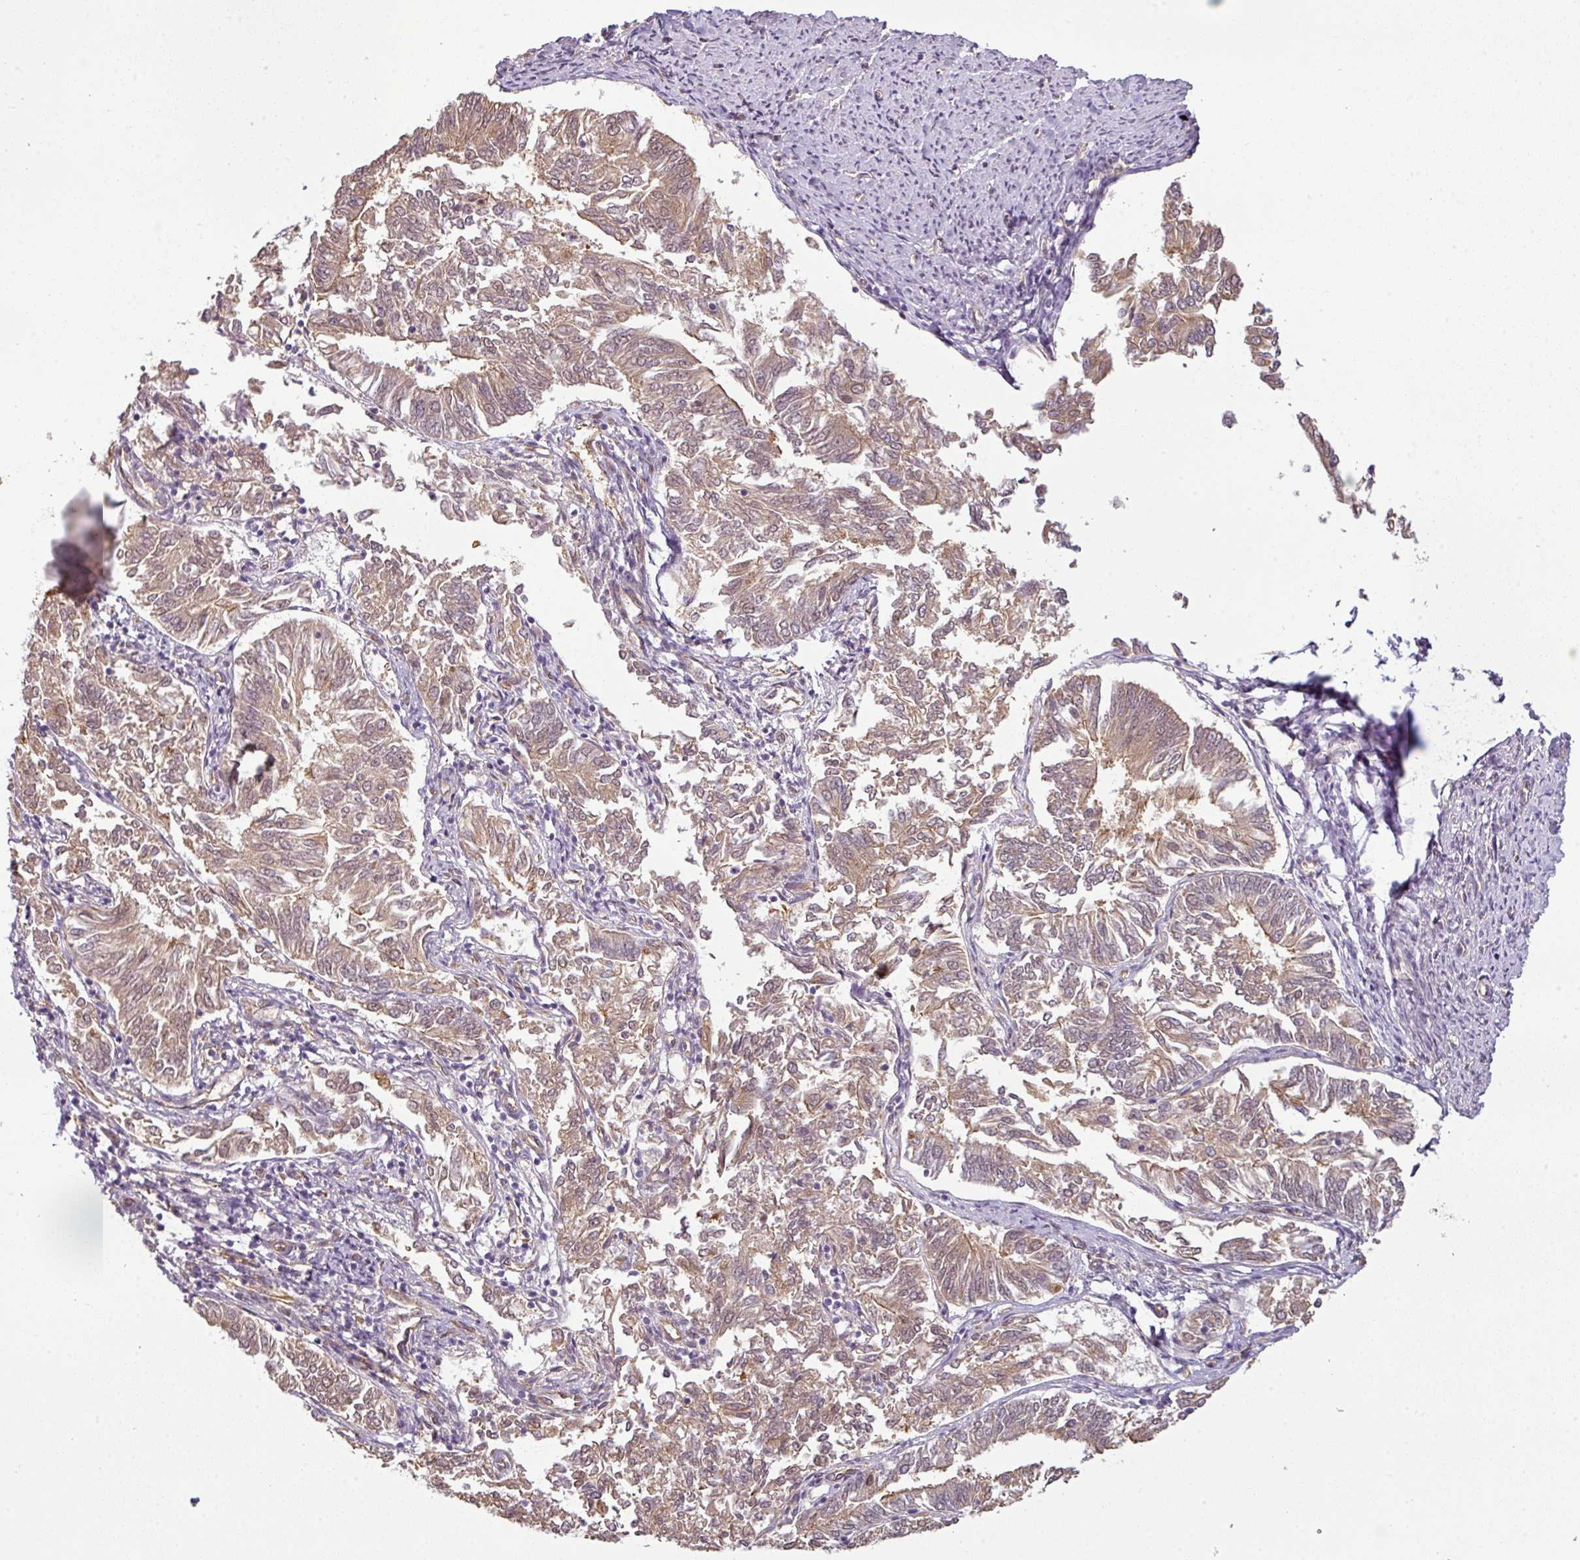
{"staining": {"intensity": "weak", "quantity": ">75%", "location": "cytoplasmic/membranous"}, "tissue": "endometrial cancer", "cell_type": "Tumor cells", "image_type": "cancer", "snomed": [{"axis": "morphology", "description": "Adenocarcinoma, NOS"}, {"axis": "topography", "description": "Endometrium"}], "caption": "The histopathology image exhibits staining of endometrial cancer, revealing weak cytoplasmic/membranous protein positivity (brown color) within tumor cells.", "gene": "ANKRD18A", "patient": {"sex": "female", "age": 58}}